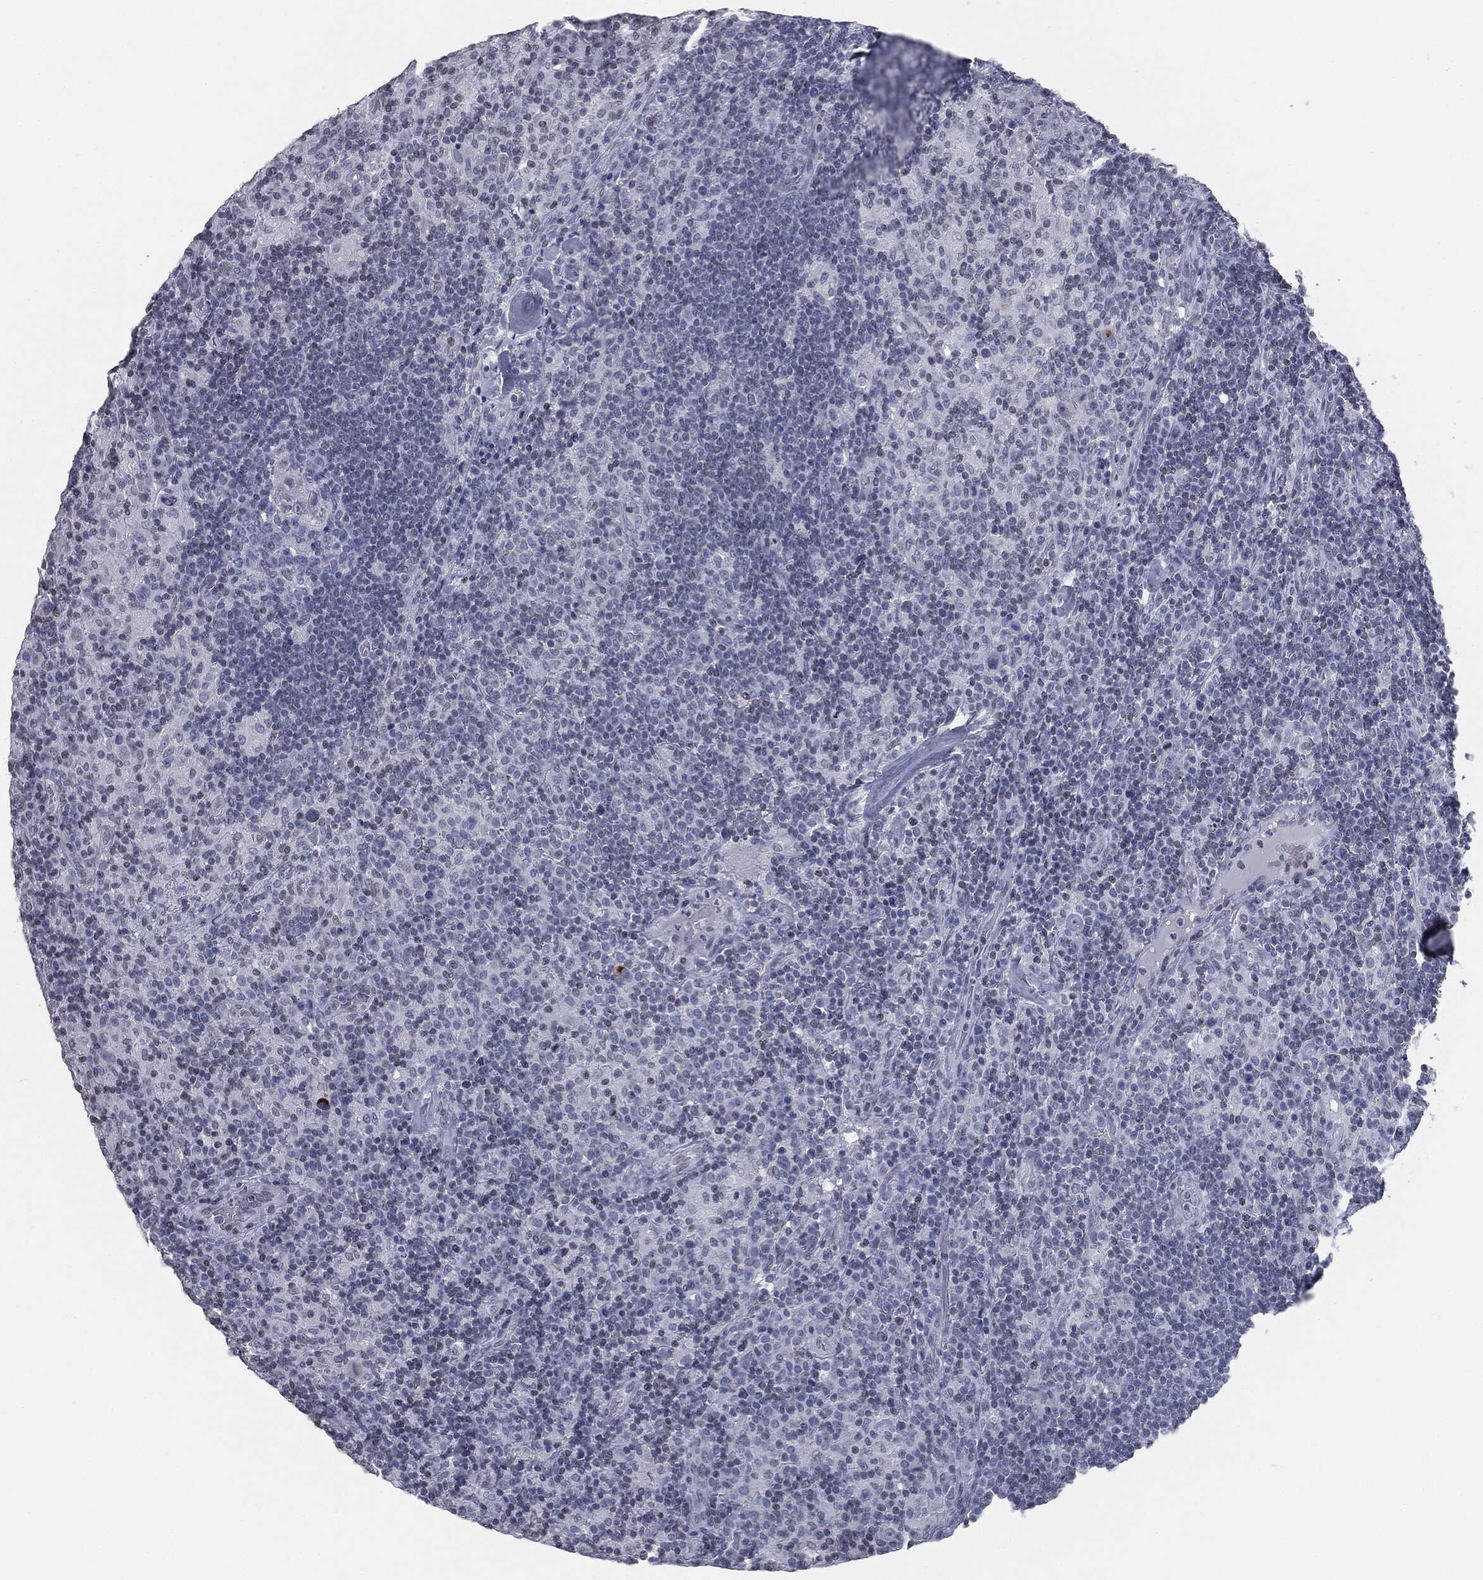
{"staining": {"intensity": "negative", "quantity": "none", "location": "none"}, "tissue": "lymphoma", "cell_type": "Tumor cells", "image_type": "cancer", "snomed": [{"axis": "morphology", "description": "Hodgkin's disease, NOS"}, {"axis": "topography", "description": "Lymph node"}], "caption": "The micrograph shows no staining of tumor cells in Hodgkin's disease.", "gene": "ALDOB", "patient": {"sex": "male", "age": 70}}